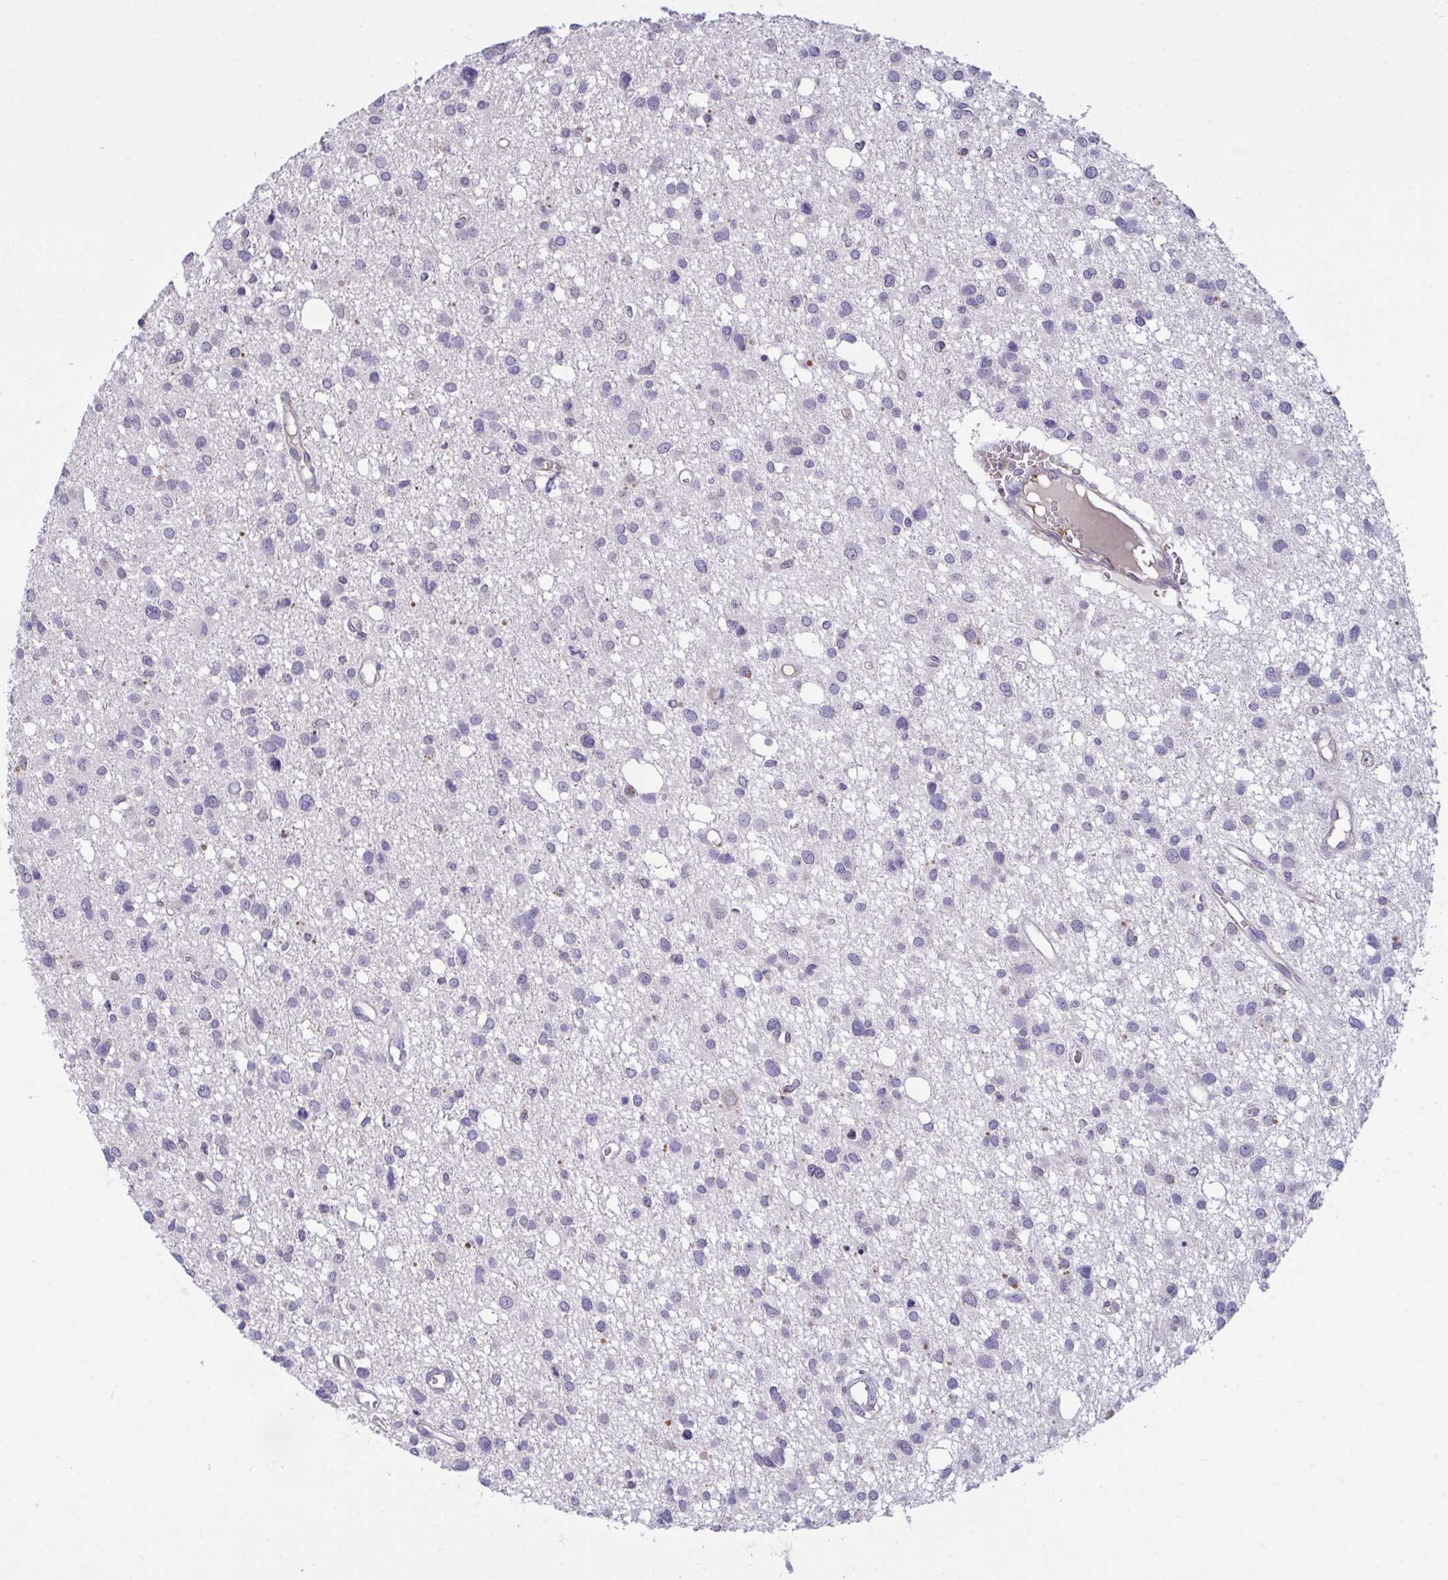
{"staining": {"intensity": "negative", "quantity": "none", "location": "none"}, "tissue": "glioma", "cell_type": "Tumor cells", "image_type": "cancer", "snomed": [{"axis": "morphology", "description": "Glioma, malignant, High grade"}, {"axis": "topography", "description": "Brain"}], "caption": "There is no significant expression in tumor cells of glioma.", "gene": "SEMA6B", "patient": {"sex": "male", "age": 23}}